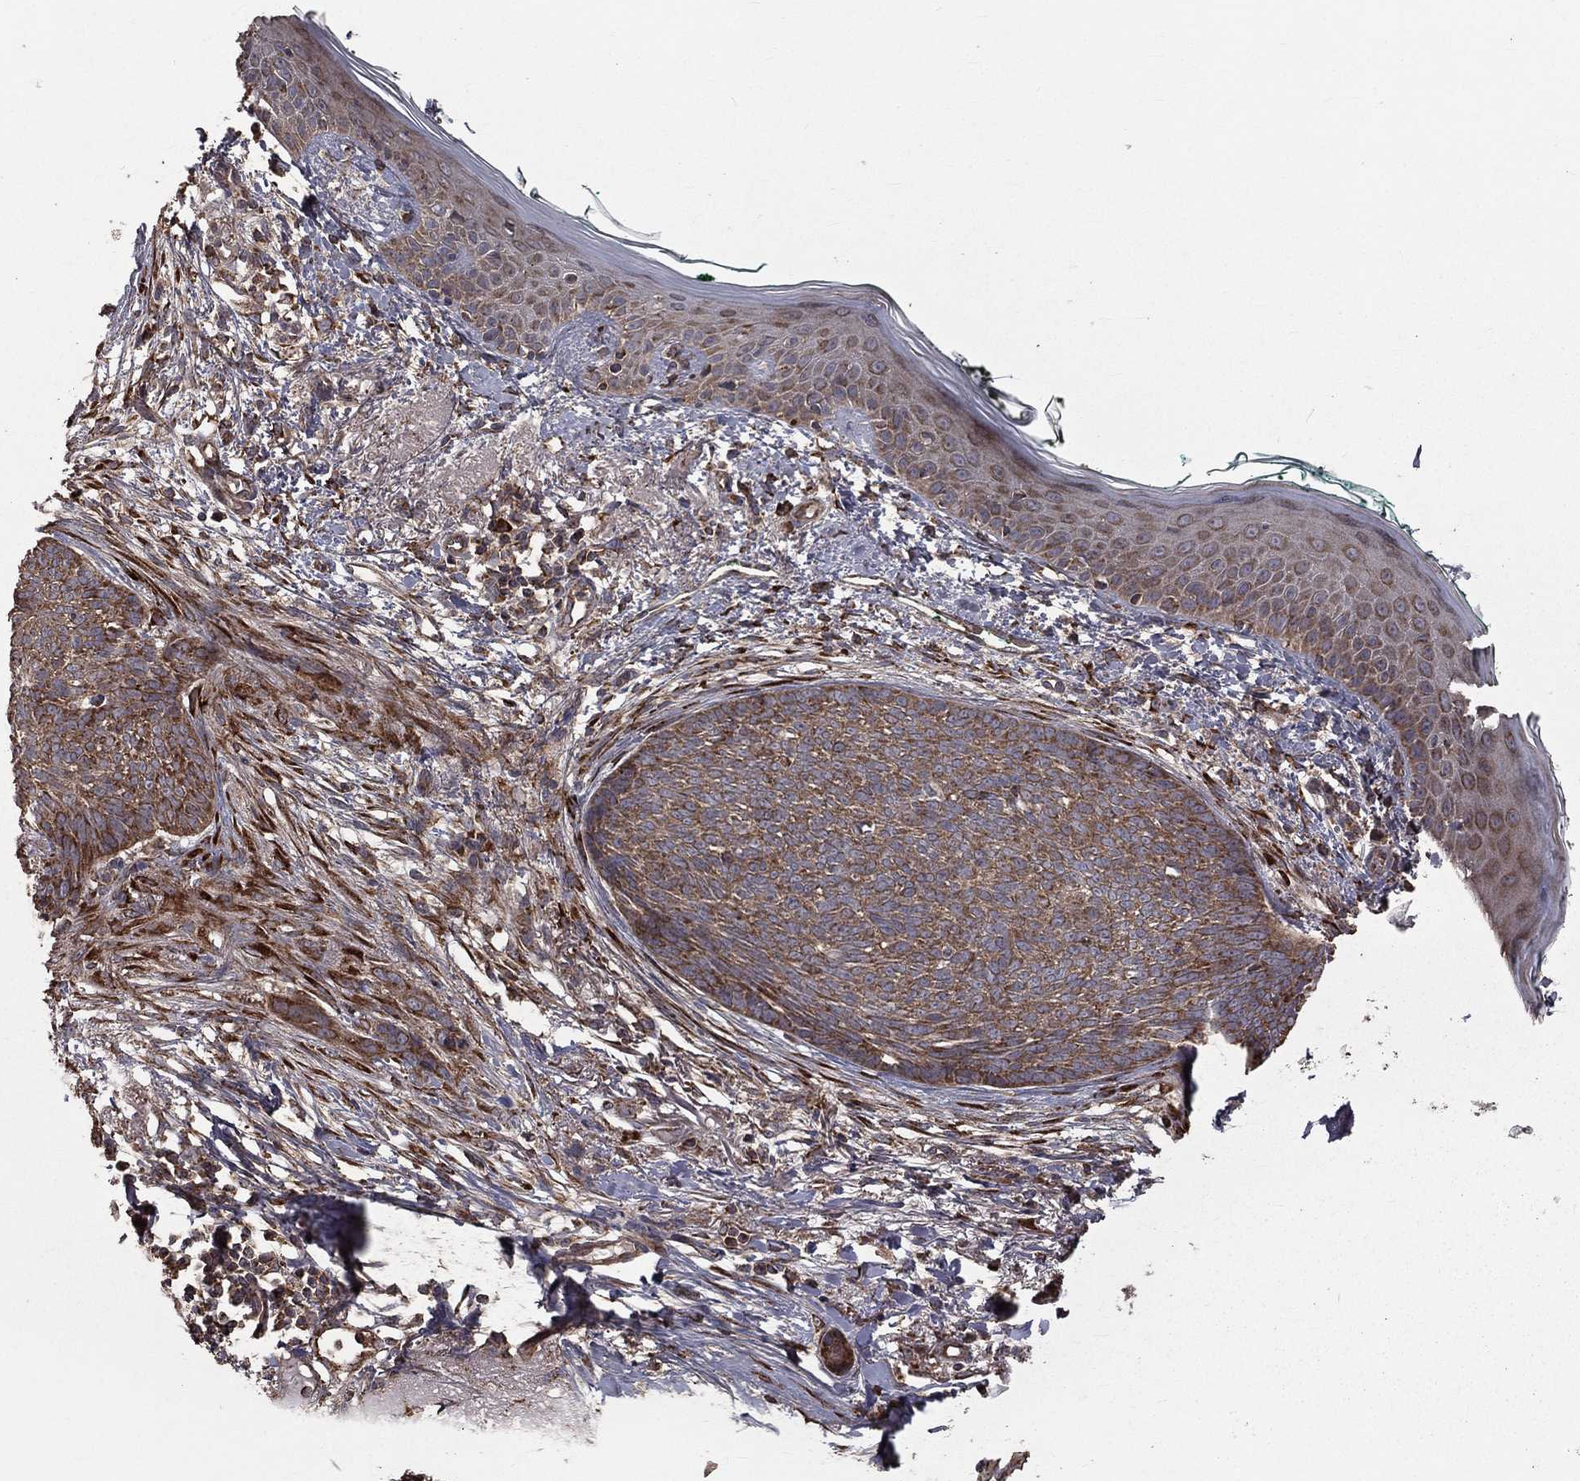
{"staining": {"intensity": "moderate", "quantity": ">75%", "location": "cytoplasmic/membranous"}, "tissue": "skin cancer", "cell_type": "Tumor cells", "image_type": "cancer", "snomed": [{"axis": "morphology", "description": "Normal tissue, NOS"}, {"axis": "morphology", "description": "Basal cell carcinoma"}, {"axis": "topography", "description": "Skin"}], "caption": "About >75% of tumor cells in human skin cancer (basal cell carcinoma) exhibit moderate cytoplasmic/membranous protein expression as visualized by brown immunohistochemical staining.", "gene": "OLFML1", "patient": {"sex": "male", "age": 84}}